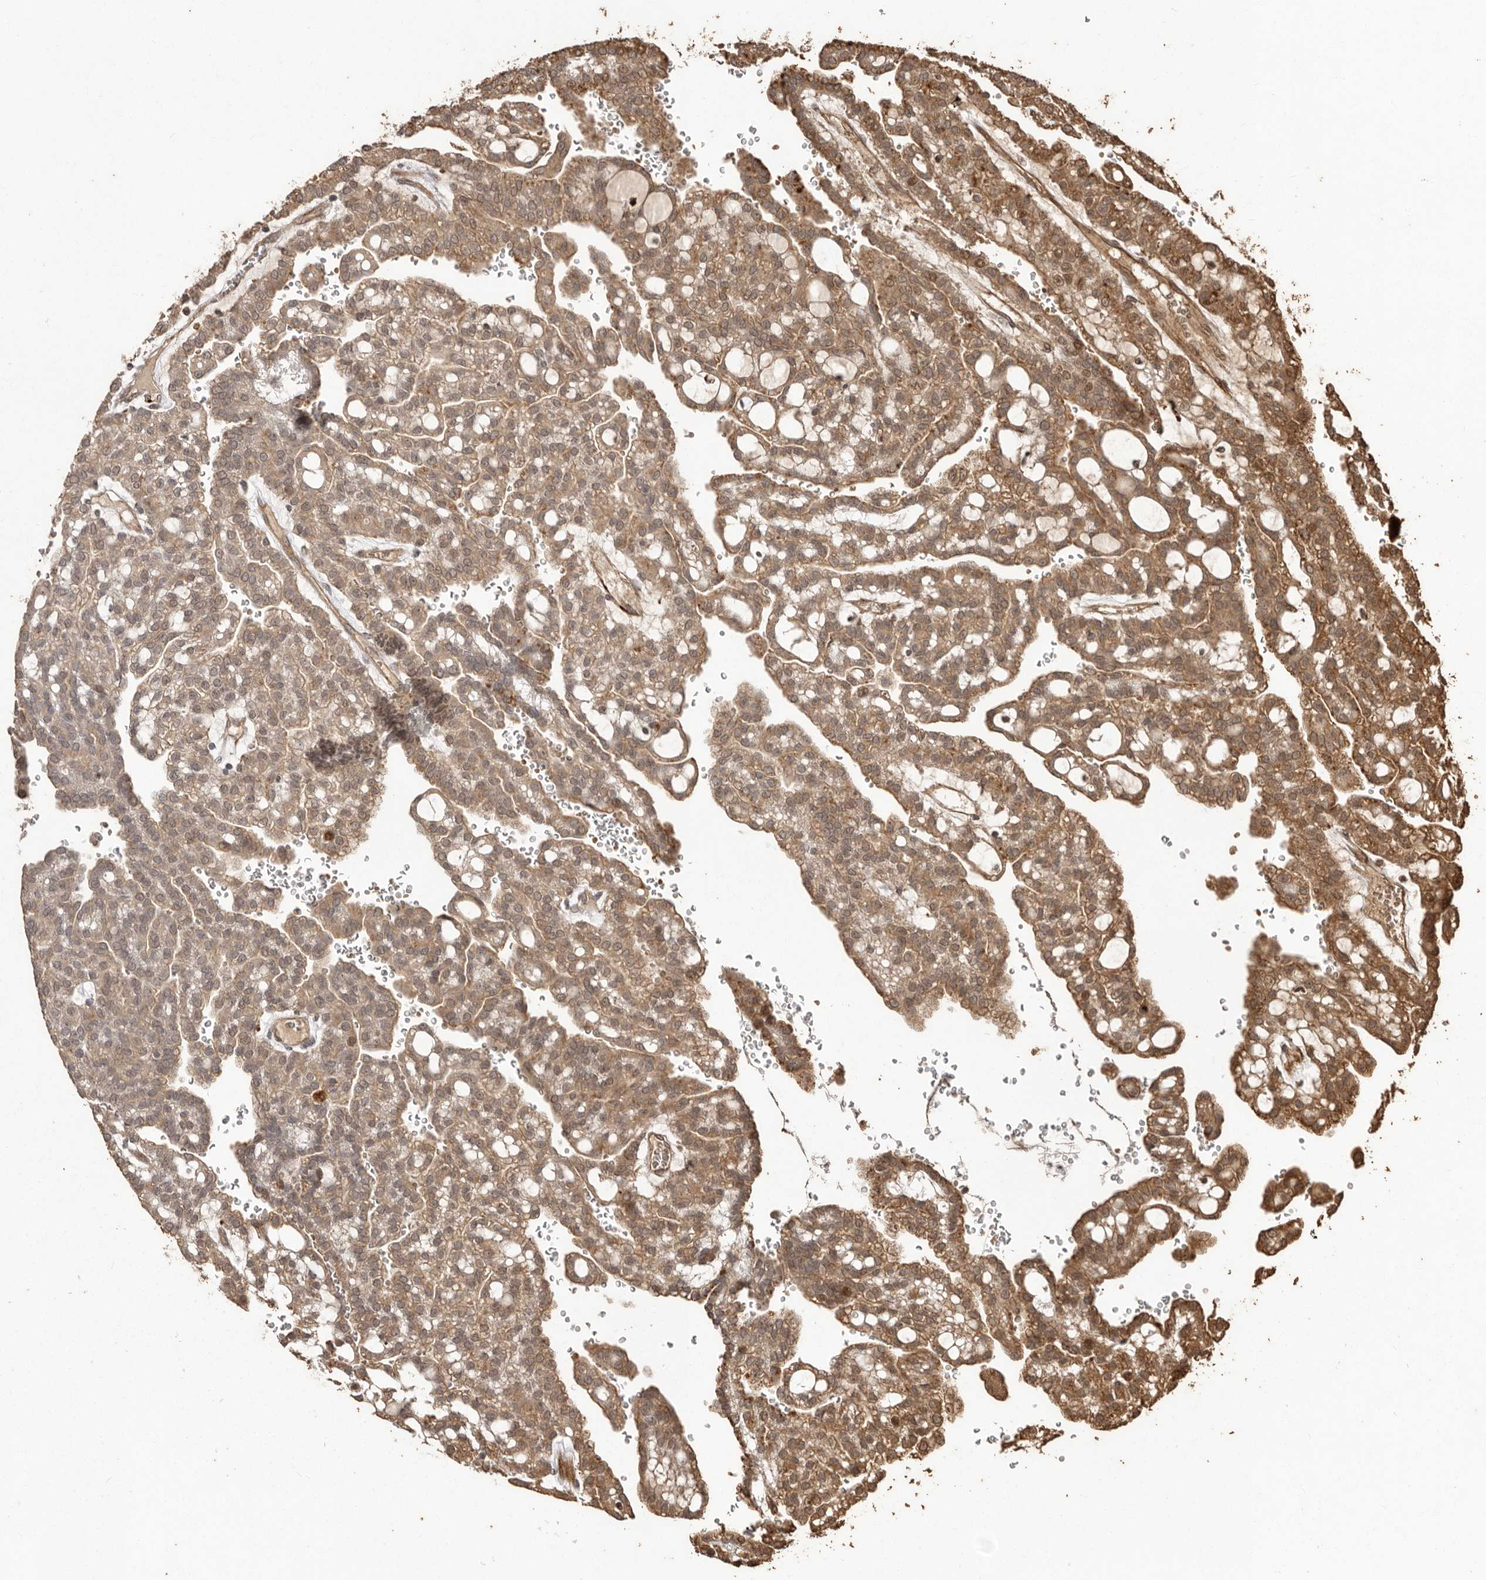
{"staining": {"intensity": "moderate", "quantity": ">75%", "location": "cytoplasmic/membranous"}, "tissue": "renal cancer", "cell_type": "Tumor cells", "image_type": "cancer", "snomed": [{"axis": "morphology", "description": "Adenocarcinoma, NOS"}, {"axis": "topography", "description": "Kidney"}], "caption": "Human renal cancer (adenocarcinoma) stained for a protein (brown) displays moderate cytoplasmic/membranous positive staining in about >75% of tumor cells.", "gene": "NUP43", "patient": {"sex": "male", "age": 63}}